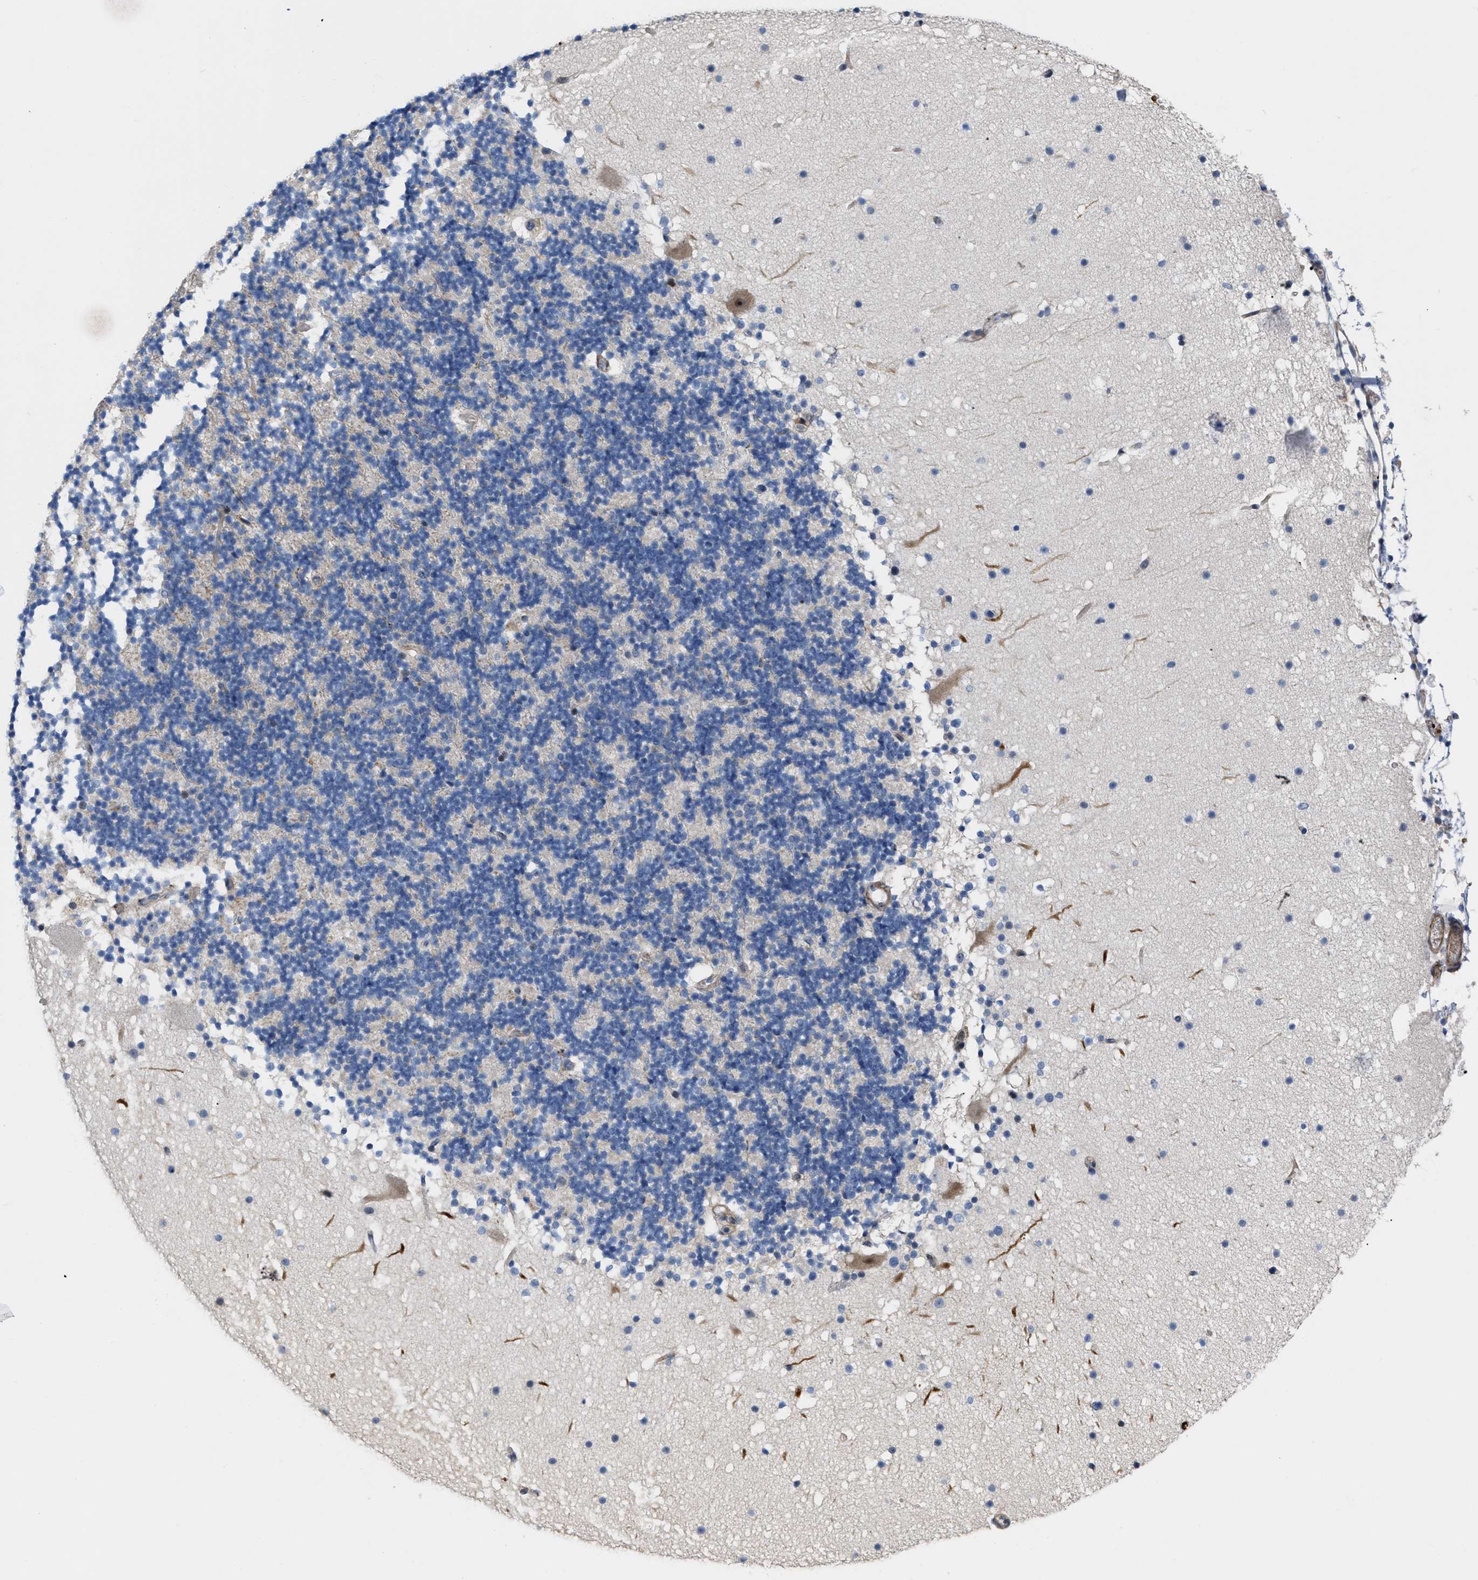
{"staining": {"intensity": "negative", "quantity": "none", "location": "none"}, "tissue": "cerebellum", "cell_type": "Cells in granular layer", "image_type": "normal", "snomed": [{"axis": "morphology", "description": "Normal tissue, NOS"}, {"axis": "topography", "description": "Cerebellum"}], "caption": "Benign cerebellum was stained to show a protein in brown. There is no significant staining in cells in granular layer. (DAB immunohistochemistry (IHC), high magnification).", "gene": "POLR1F", "patient": {"sex": "male", "age": 57}}